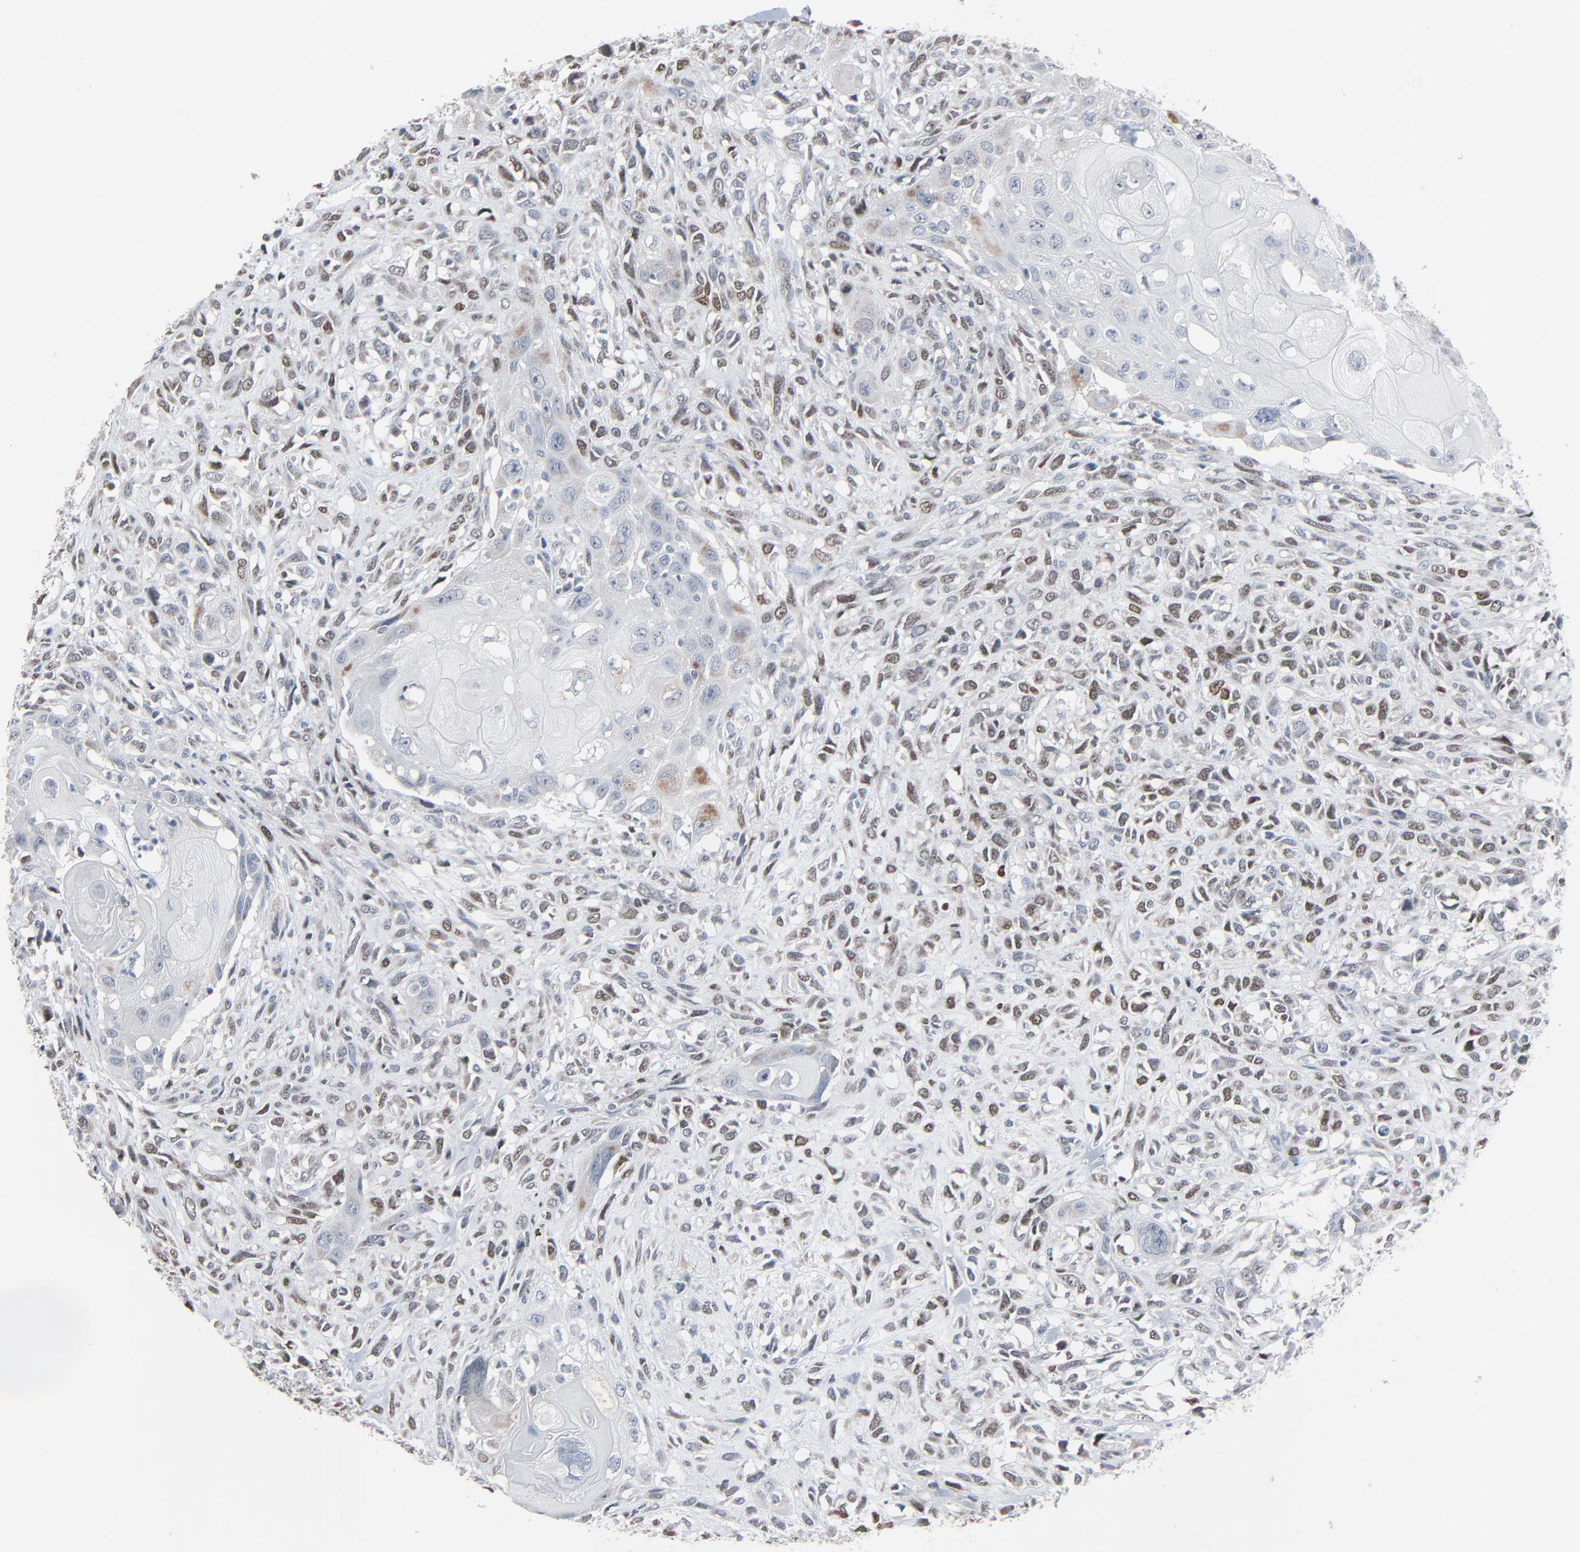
{"staining": {"intensity": "moderate", "quantity": "25%-75%", "location": "cytoplasmic/membranous,nuclear"}, "tissue": "head and neck cancer", "cell_type": "Tumor cells", "image_type": "cancer", "snomed": [{"axis": "morphology", "description": "Neoplasm, malignant, NOS"}, {"axis": "topography", "description": "Salivary gland"}, {"axis": "topography", "description": "Head-Neck"}], "caption": "This is a micrograph of immunohistochemistry (IHC) staining of malignant neoplasm (head and neck), which shows moderate staining in the cytoplasmic/membranous and nuclear of tumor cells.", "gene": "SAGE1", "patient": {"sex": "male", "age": 43}}